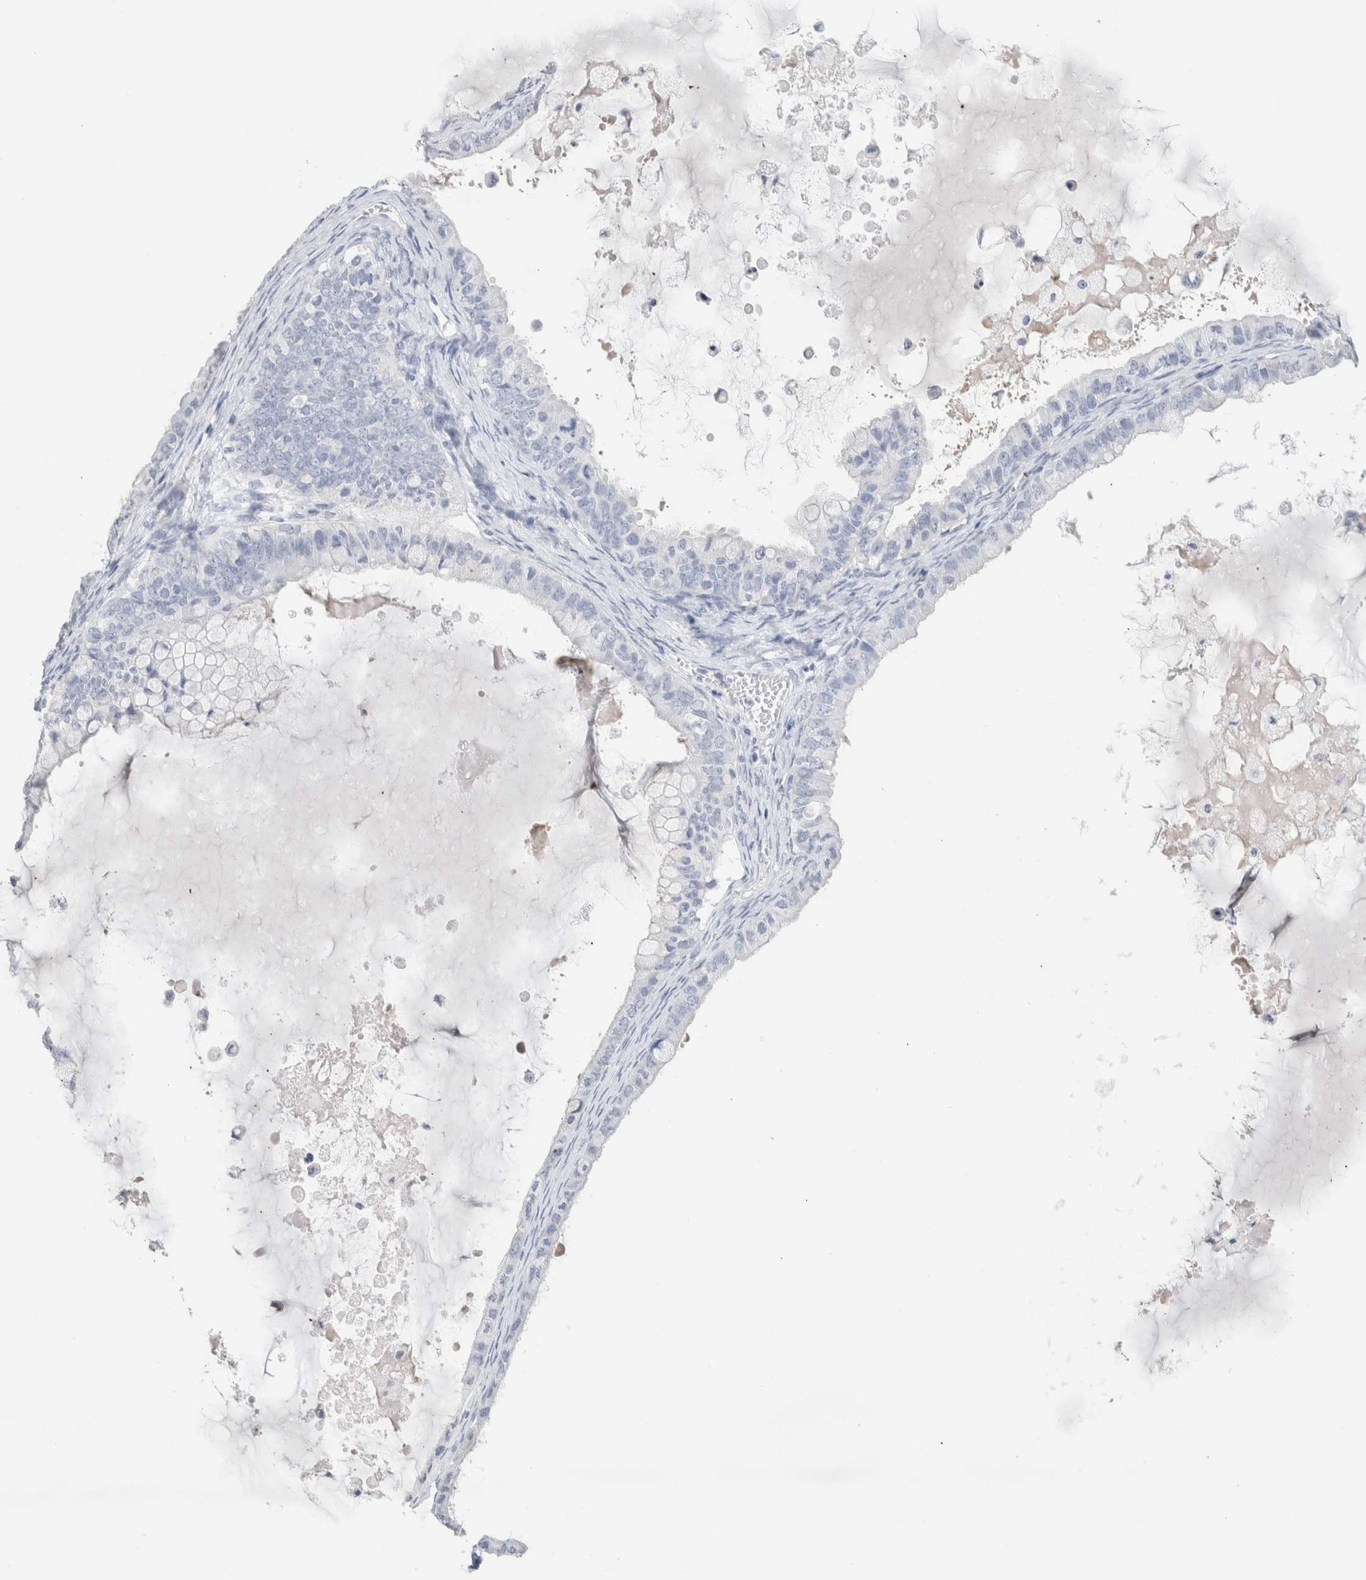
{"staining": {"intensity": "negative", "quantity": "none", "location": "none"}, "tissue": "ovarian cancer", "cell_type": "Tumor cells", "image_type": "cancer", "snomed": [{"axis": "morphology", "description": "Cystadenocarcinoma, mucinous, NOS"}, {"axis": "topography", "description": "Ovary"}], "caption": "This is a image of IHC staining of ovarian cancer, which shows no staining in tumor cells.", "gene": "LAMP3", "patient": {"sex": "female", "age": 80}}